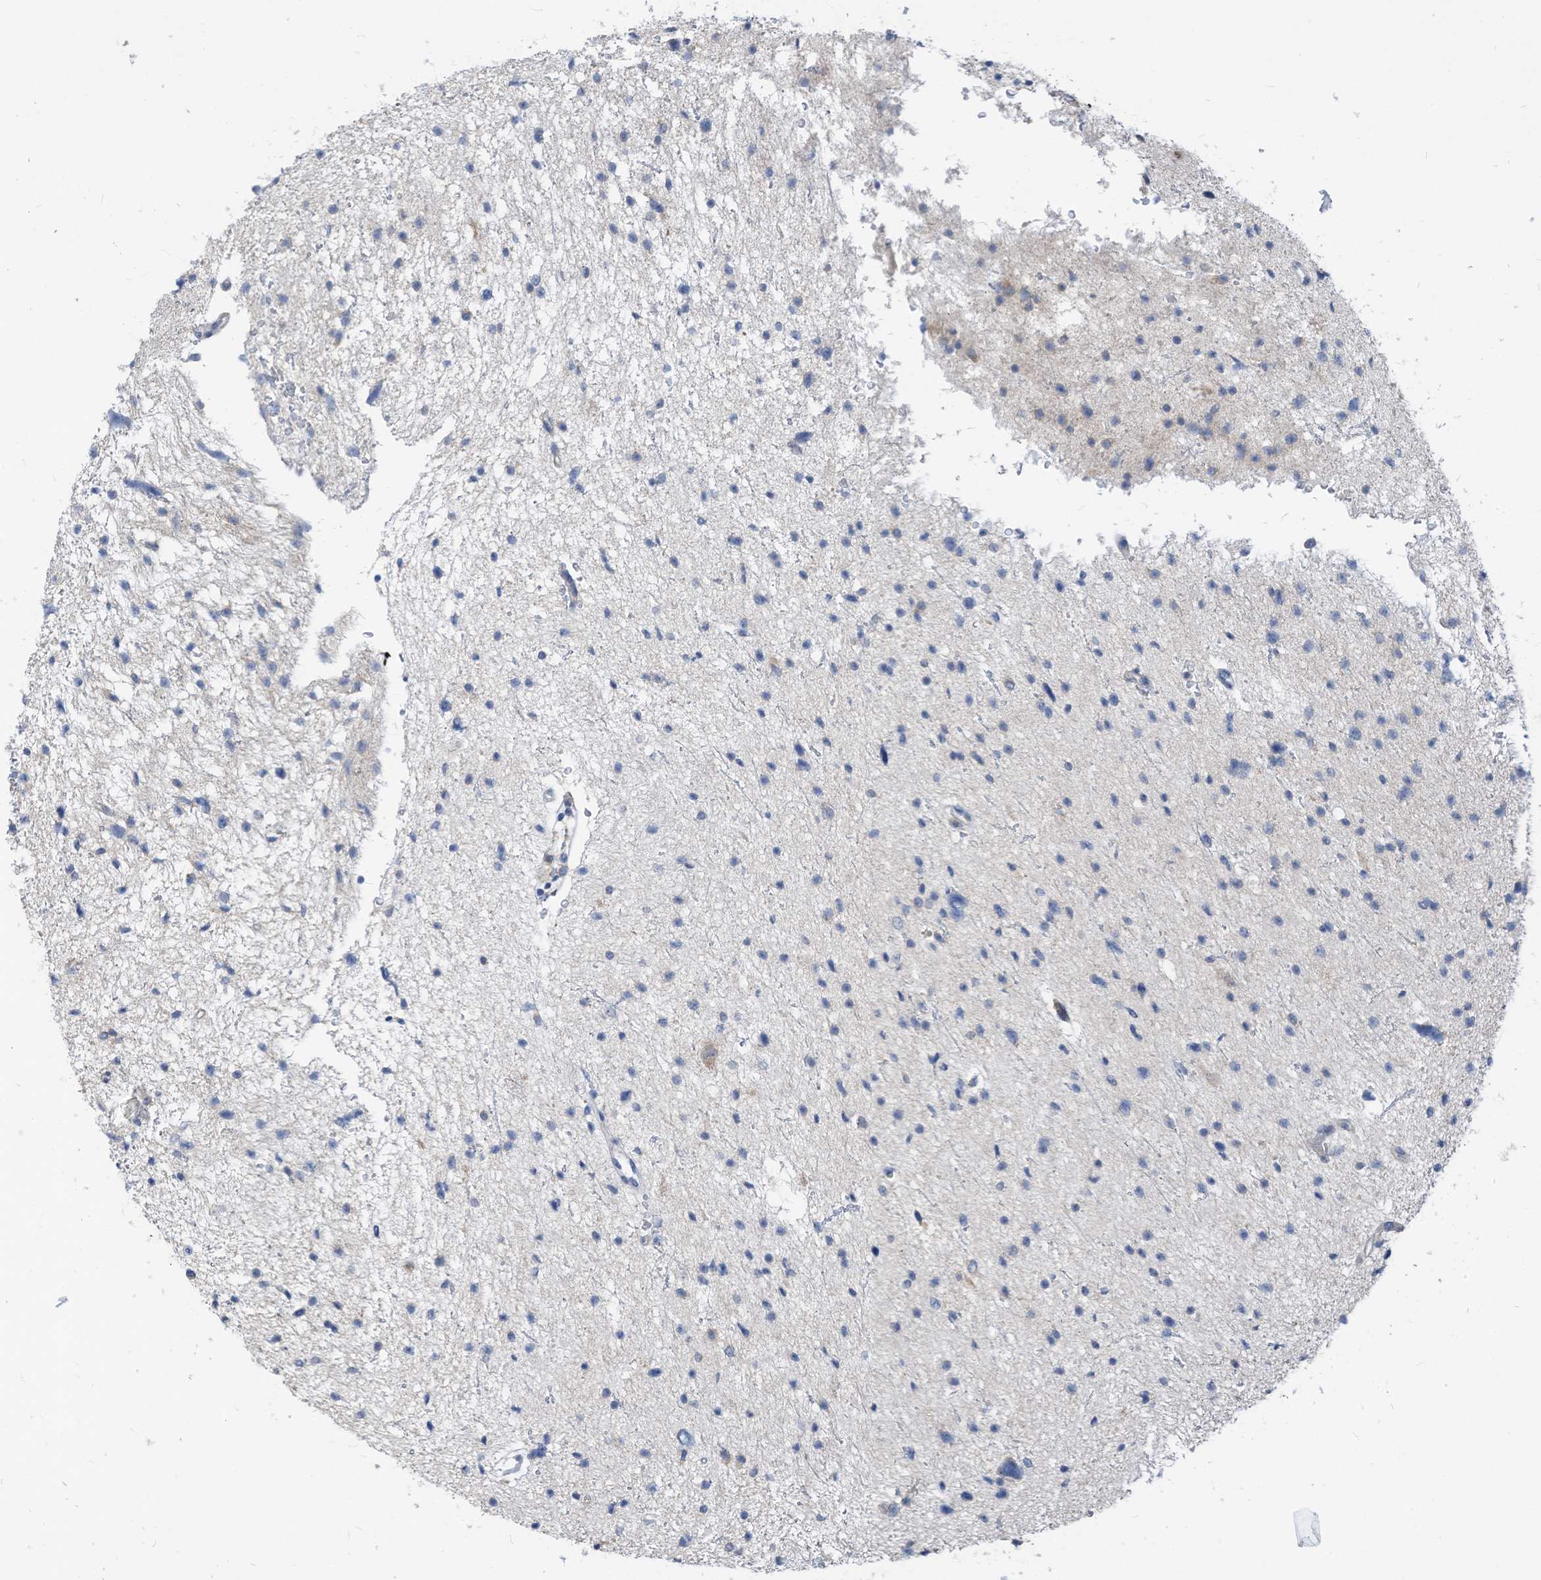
{"staining": {"intensity": "negative", "quantity": "none", "location": "none"}, "tissue": "glioma", "cell_type": "Tumor cells", "image_type": "cancer", "snomed": [{"axis": "morphology", "description": "Glioma, malignant, Low grade"}, {"axis": "topography", "description": "Brain"}], "caption": "High magnification brightfield microscopy of glioma stained with DAB (brown) and counterstained with hematoxylin (blue): tumor cells show no significant staining. (Brightfield microscopy of DAB (3,3'-diaminobenzidine) IHC at high magnification).", "gene": "LDAH", "patient": {"sex": "female", "age": 37}}